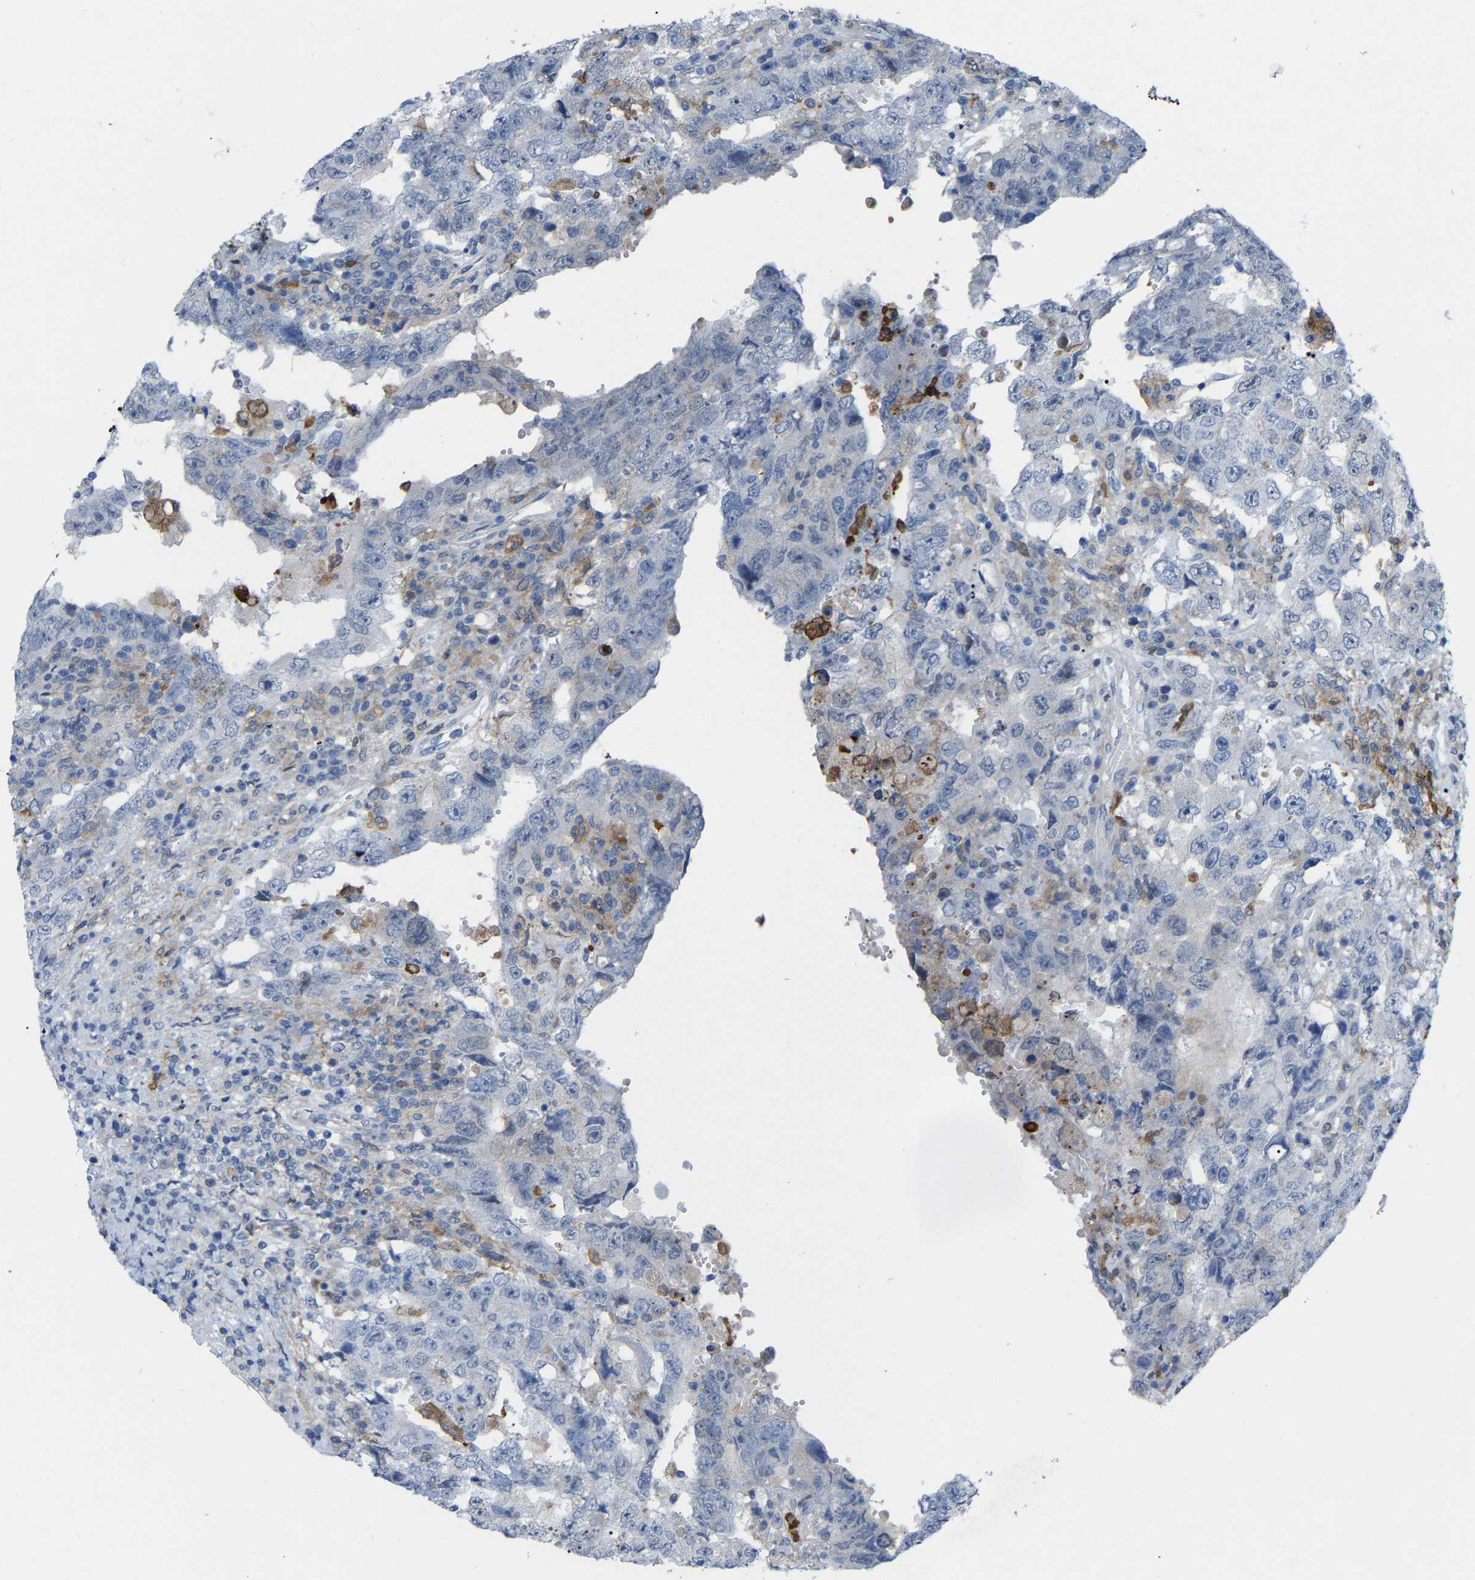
{"staining": {"intensity": "negative", "quantity": "none", "location": "none"}, "tissue": "testis cancer", "cell_type": "Tumor cells", "image_type": "cancer", "snomed": [{"axis": "morphology", "description": "Carcinoma, Embryonal, NOS"}, {"axis": "topography", "description": "Testis"}], "caption": "DAB immunohistochemical staining of testis embryonal carcinoma exhibits no significant staining in tumor cells.", "gene": "ABTB2", "patient": {"sex": "male", "age": 26}}